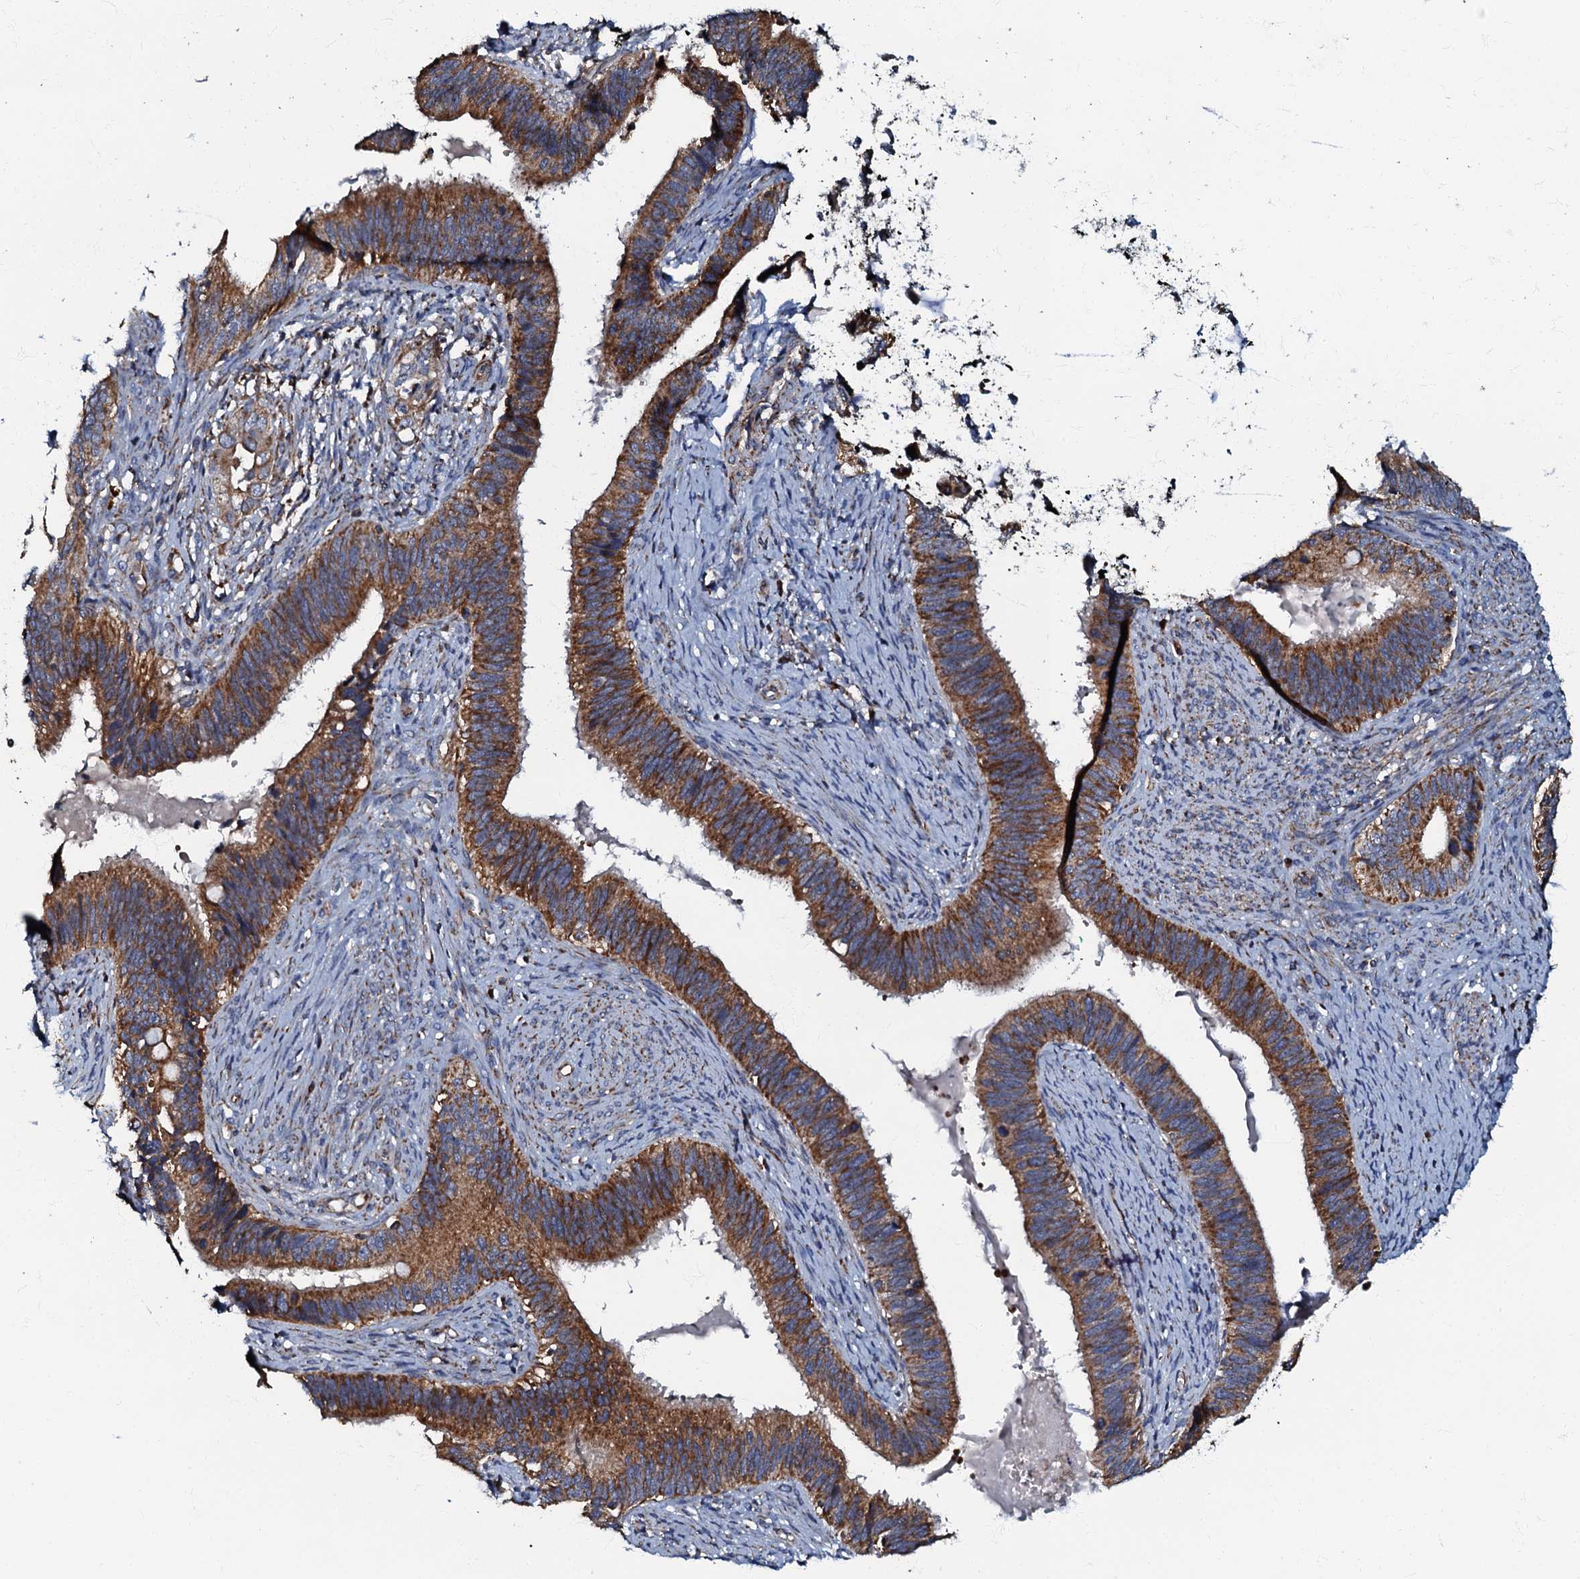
{"staining": {"intensity": "strong", "quantity": ">75%", "location": "cytoplasmic/membranous"}, "tissue": "cervical cancer", "cell_type": "Tumor cells", "image_type": "cancer", "snomed": [{"axis": "morphology", "description": "Adenocarcinoma, NOS"}, {"axis": "topography", "description": "Cervix"}], "caption": "Immunohistochemical staining of human cervical adenocarcinoma displays high levels of strong cytoplasmic/membranous protein staining in approximately >75% of tumor cells. The staining is performed using DAB brown chromogen to label protein expression. The nuclei are counter-stained blue using hematoxylin.", "gene": "NDUFA12", "patient": {"sex": "female", "age": 42}}